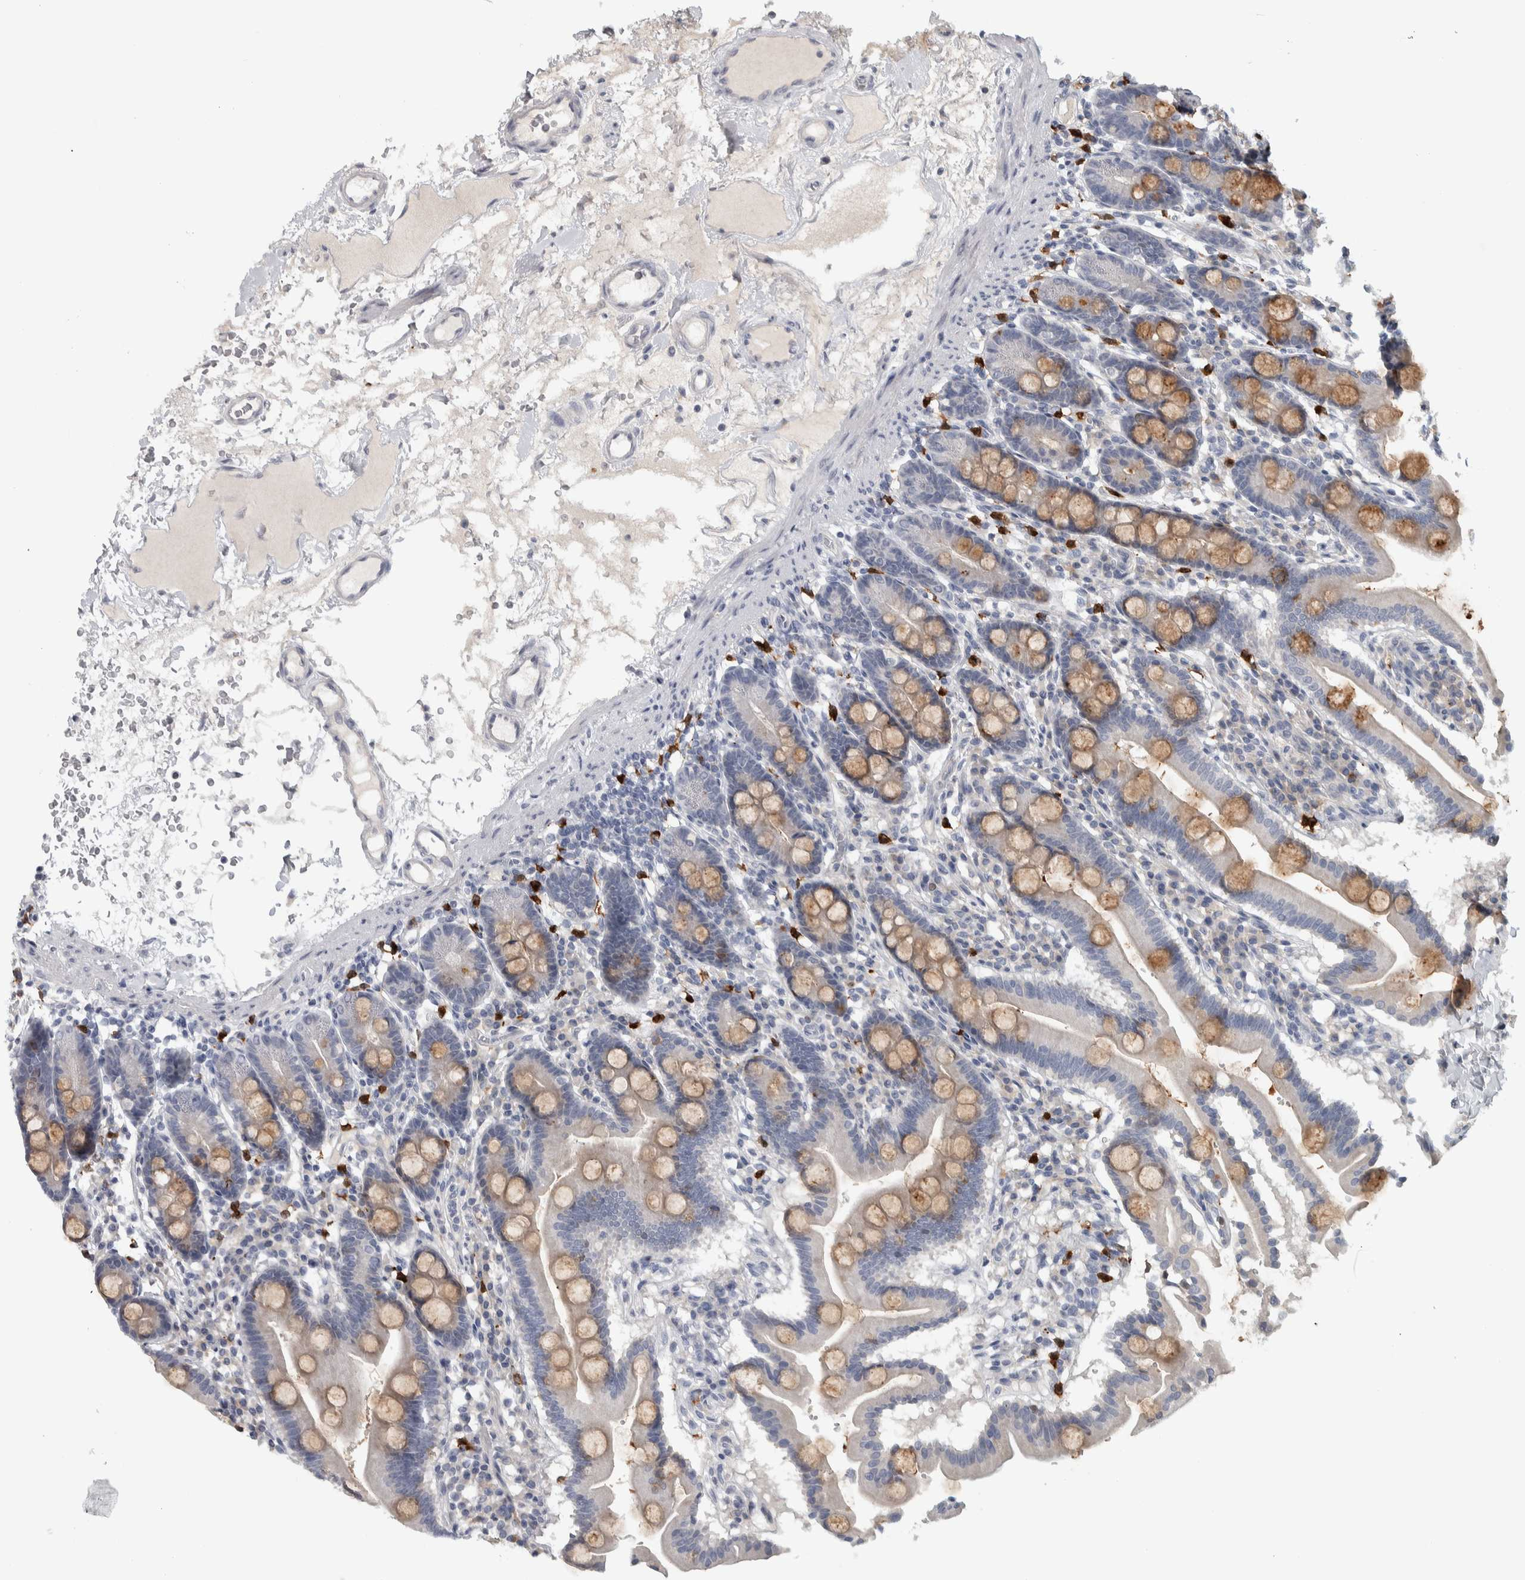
{"staining": {"intensity": "moderate", "quantity": "25%-75%", "location": "cytoplasmic/membranous"}, "tissue": "duodenum", "cell_type": "Glandular cells", "image_type": "normal", "snomed": [{"axis": "morphology", "description": "Normal tissue, NOS"}, {"axis": "topography", "description": "Duodenum"}], "caption": "This is a photomicrograph of immunohistochemistry staining of benign duodenum, which shows moderate expression in the cytoplasmic/membranous of glandular cells.", "gene": "ADPRM", "patient": {"sex": "male", "age": 50}}